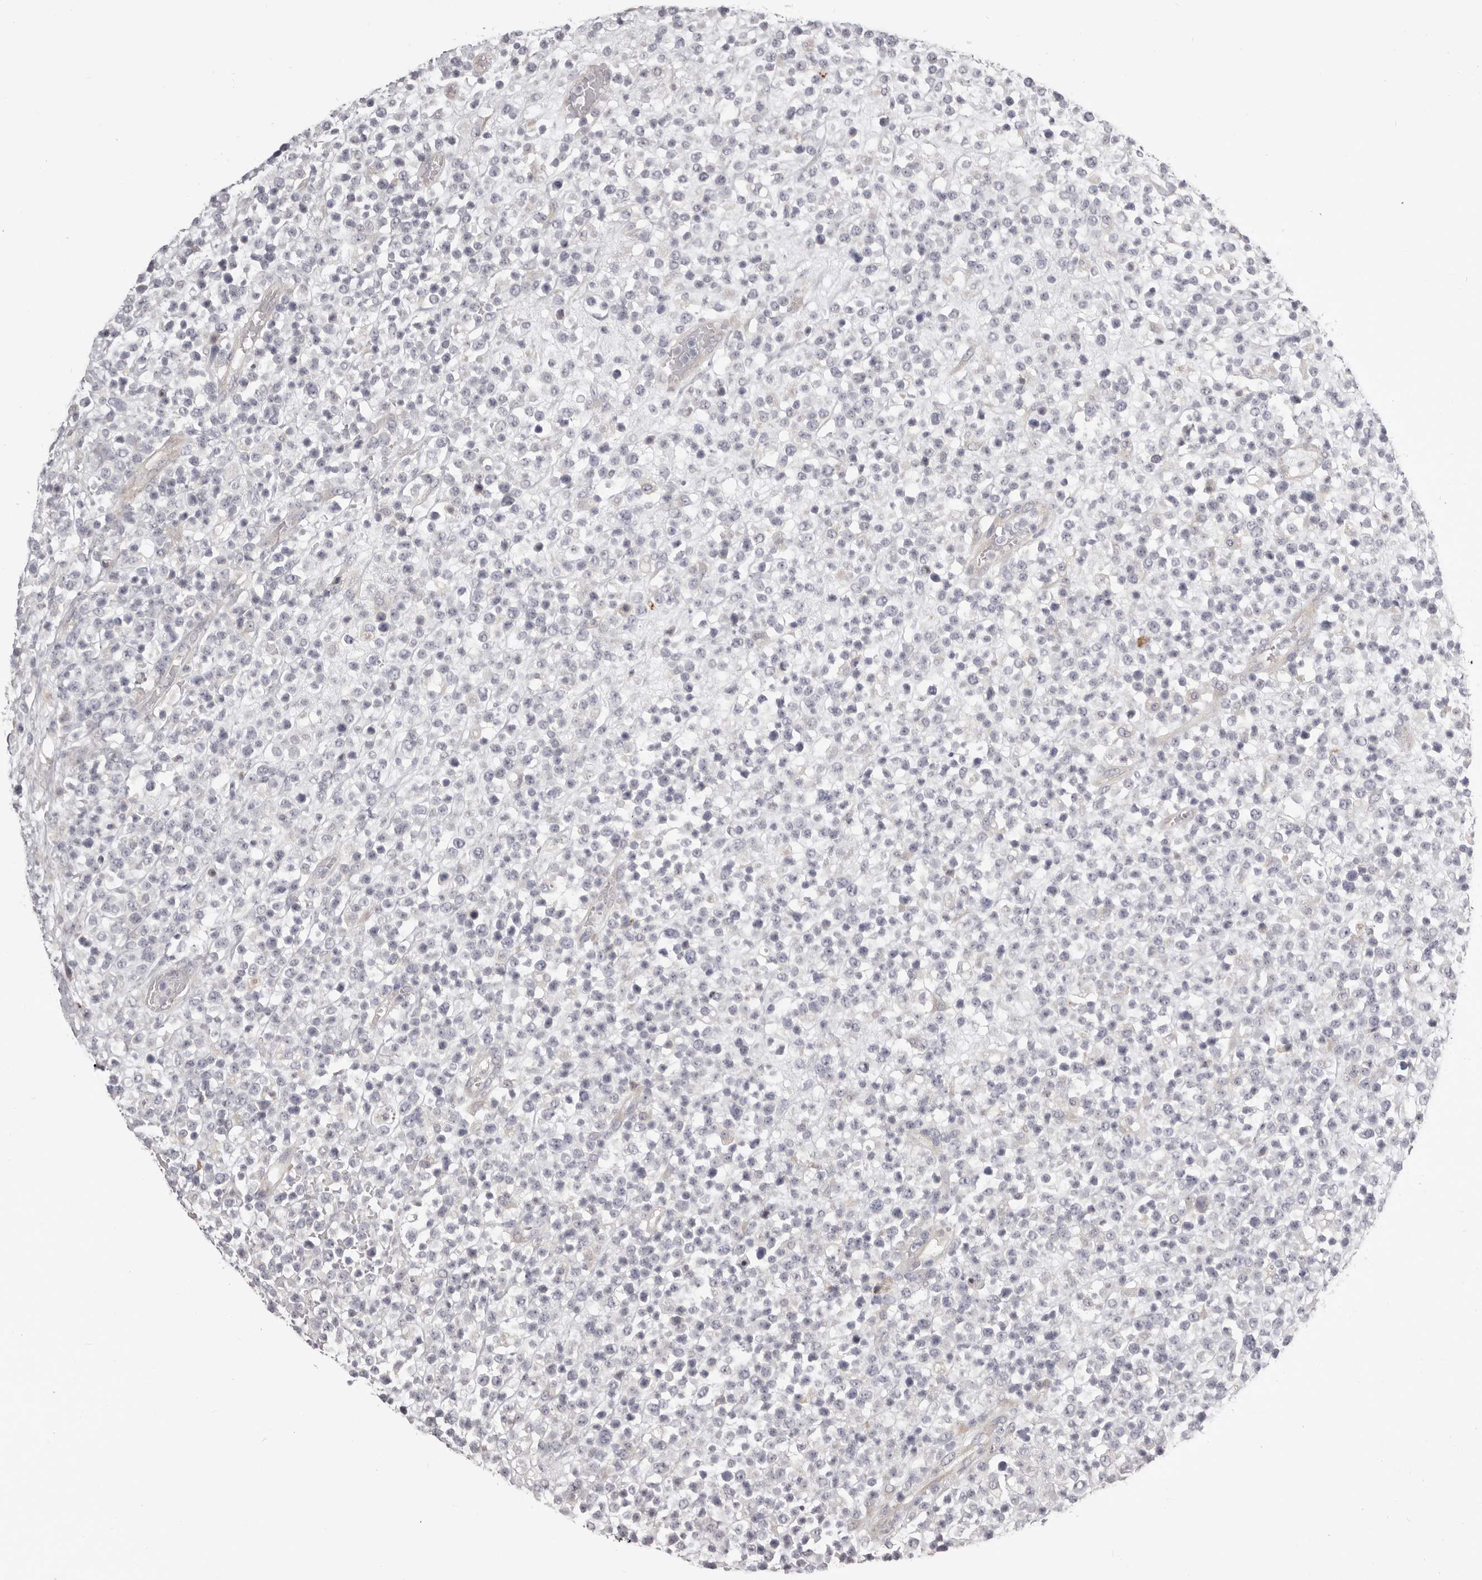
{"staining": {"intensity": "negative", "quantity": "none", "location": "none"}, "tissue": "lymphoma", "cell_type": "Tumor cells", "image_type": "cancer", "snomed": [{"axis": "morphology", "description": "Malignant lymphoma, non-Hodgkin's type, High grade"}, {"axis": "topography", "description": "Colon"}], "caption": "The micrograph exhibits no significant positivity in tumor cells of lymphoma.", "gene": "OTUD3", "patient": {"sex": "female", "age": 53}}